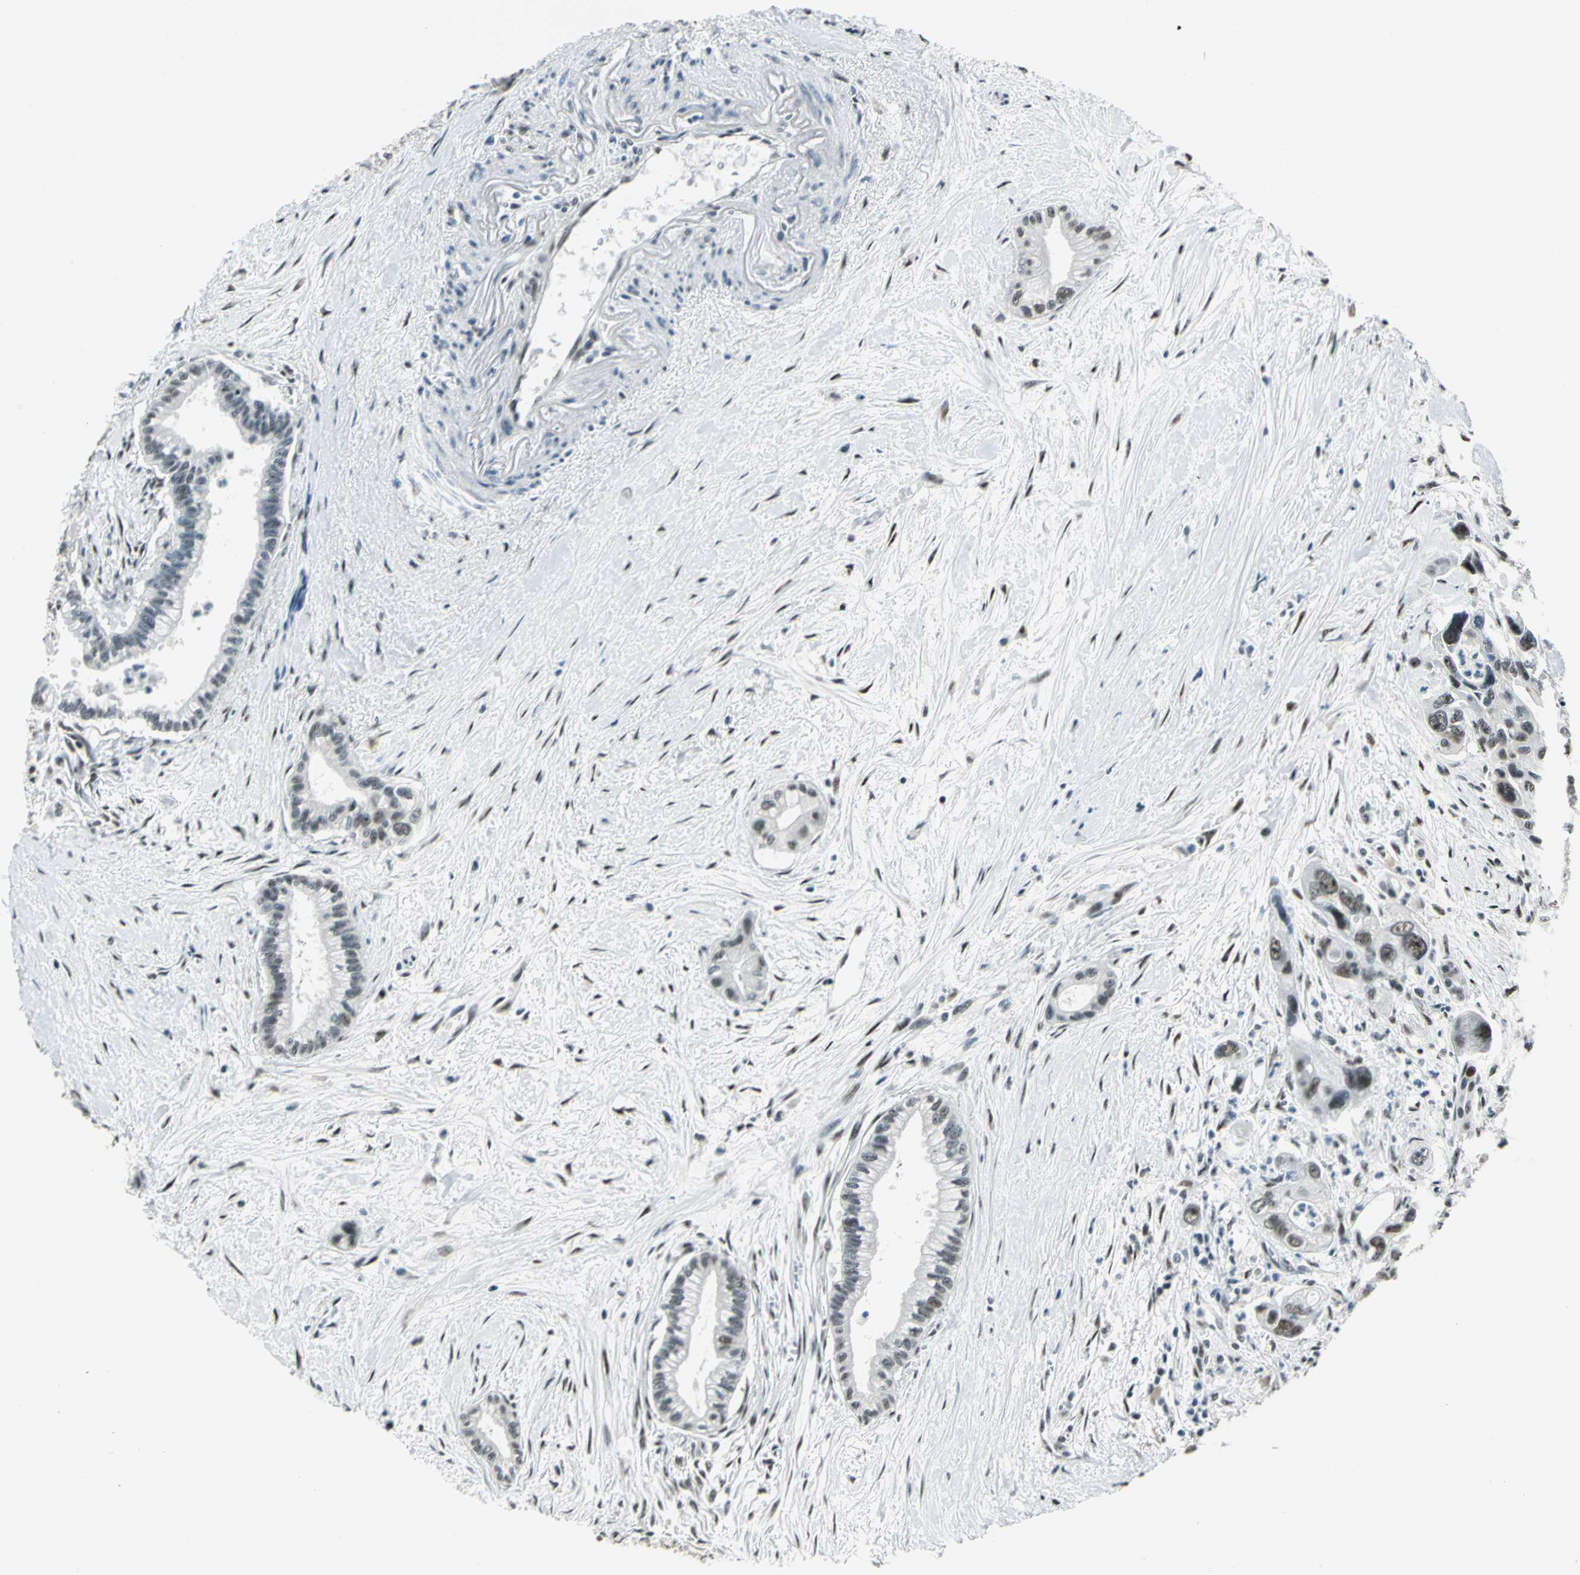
{"staining": {"intensity": "moderate", "quantity": ">75%", "location": "nuclear"}, "tissue": "pancreatic cancer", "cell_type": "Tumor cells", "image_type": "cancer", "snomed": [{"axis": "morphology", "description": "Adenocarcinoma, NOS"}, {"axis": "topography", "description": "Pancreas"}], "caption": "Pancreatic cancer tissue displays moderate nuclear expression in about >75% of tumor cells, visualized by immunohistochemistry.", "gene": "KAT6B", "patient": {"sex": "male", "age": 70}}